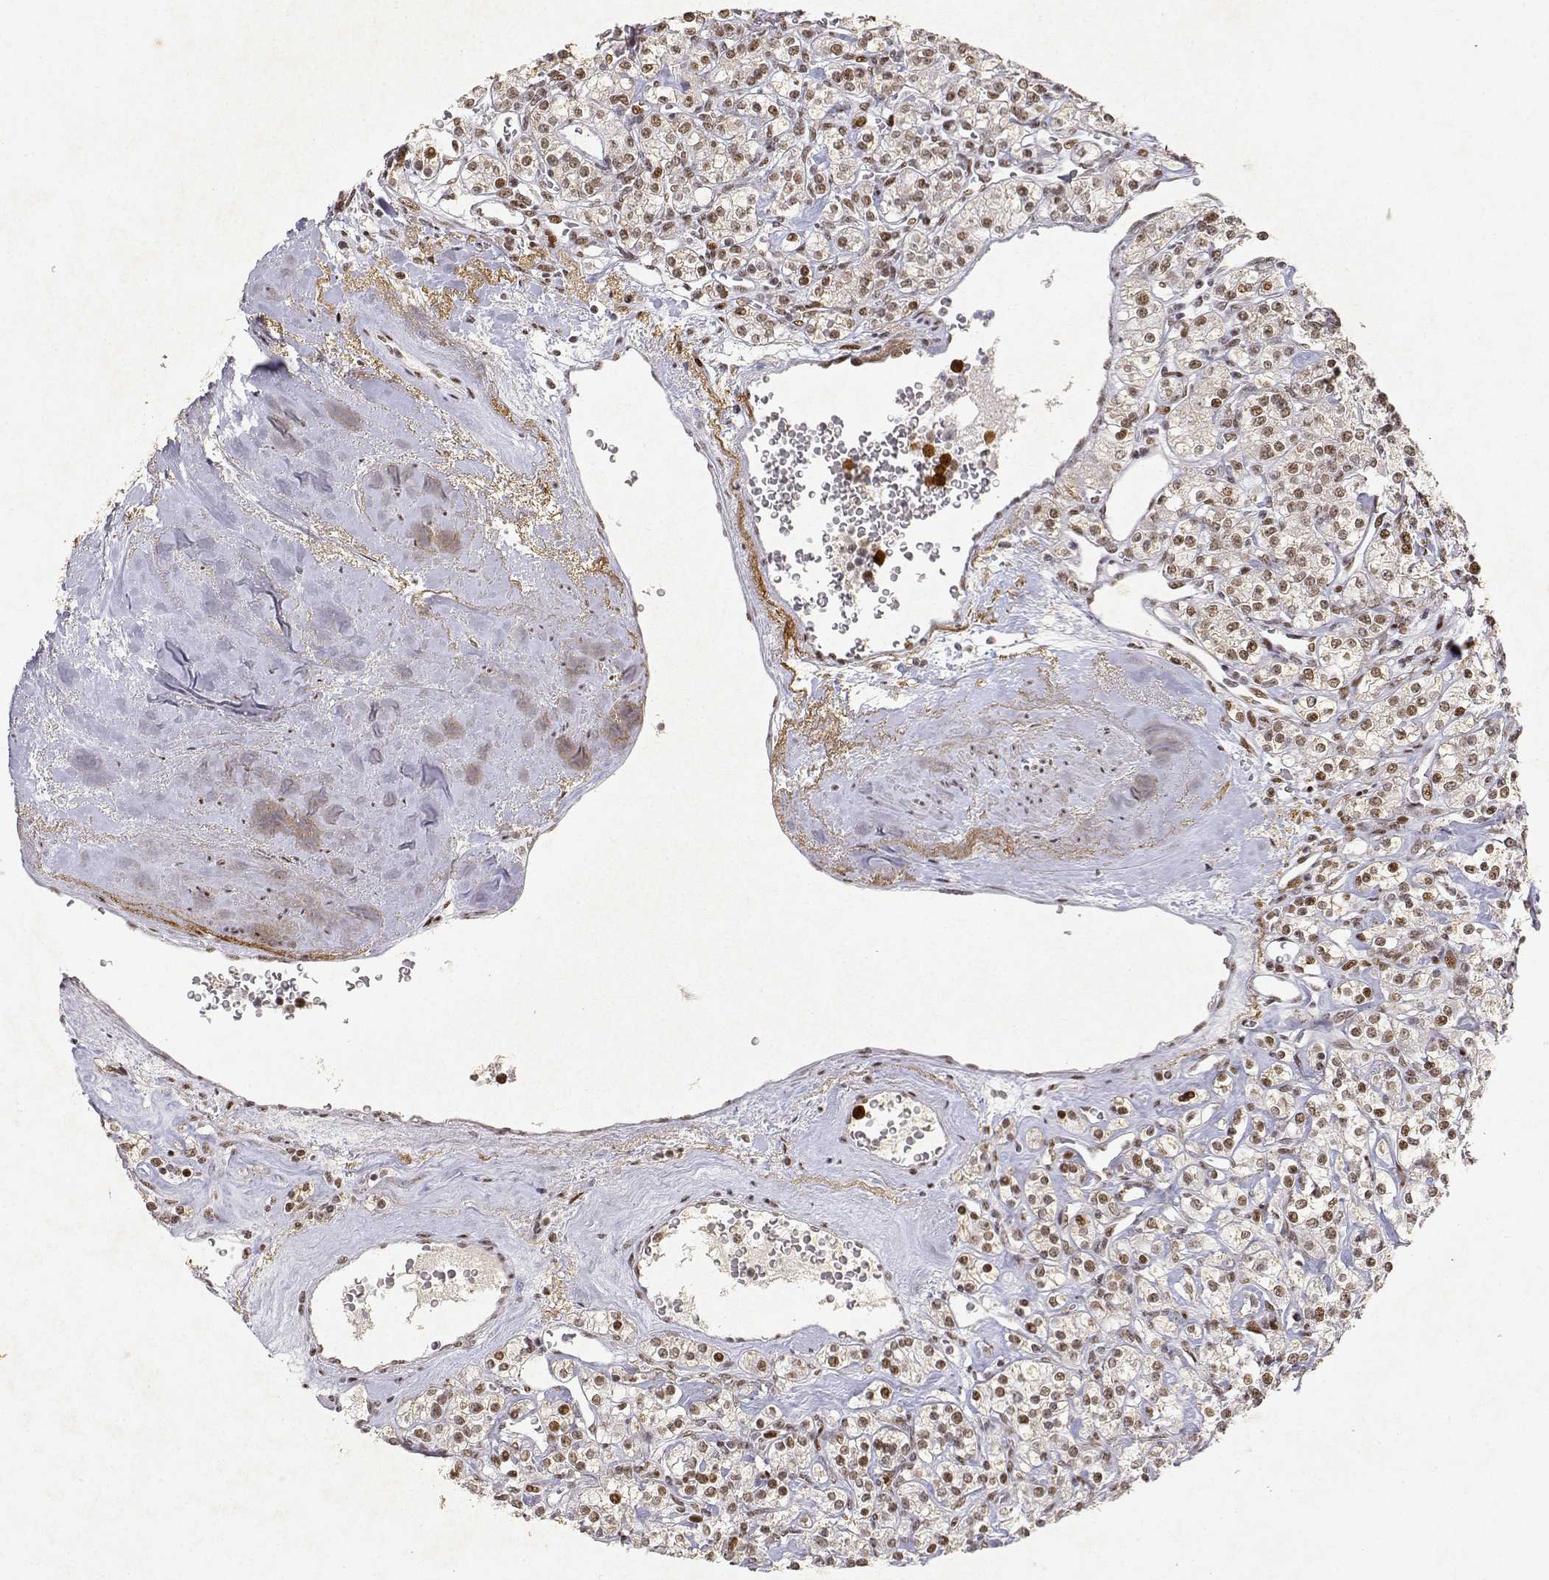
{"staining": {"intensity": "moderate", "quantity": ">75%", "location": "nuclear"}, "tissue": "renal cancer", "cell_type": "Tumor cells", "image_type": "cancer", "snomed": [{"axis": "morphology", "description": "Adenocarcinoma, NOS"}, {"axis": "topography", "description": "Kidney"}], "caption": "This micrograph shows IHC staining of renal adenocarcinoma, with medium moderate nuclear staining in approximately >75% of tumor cells.", "gene": "RSF1", "patient": {"sex": "male", "age": 77}}